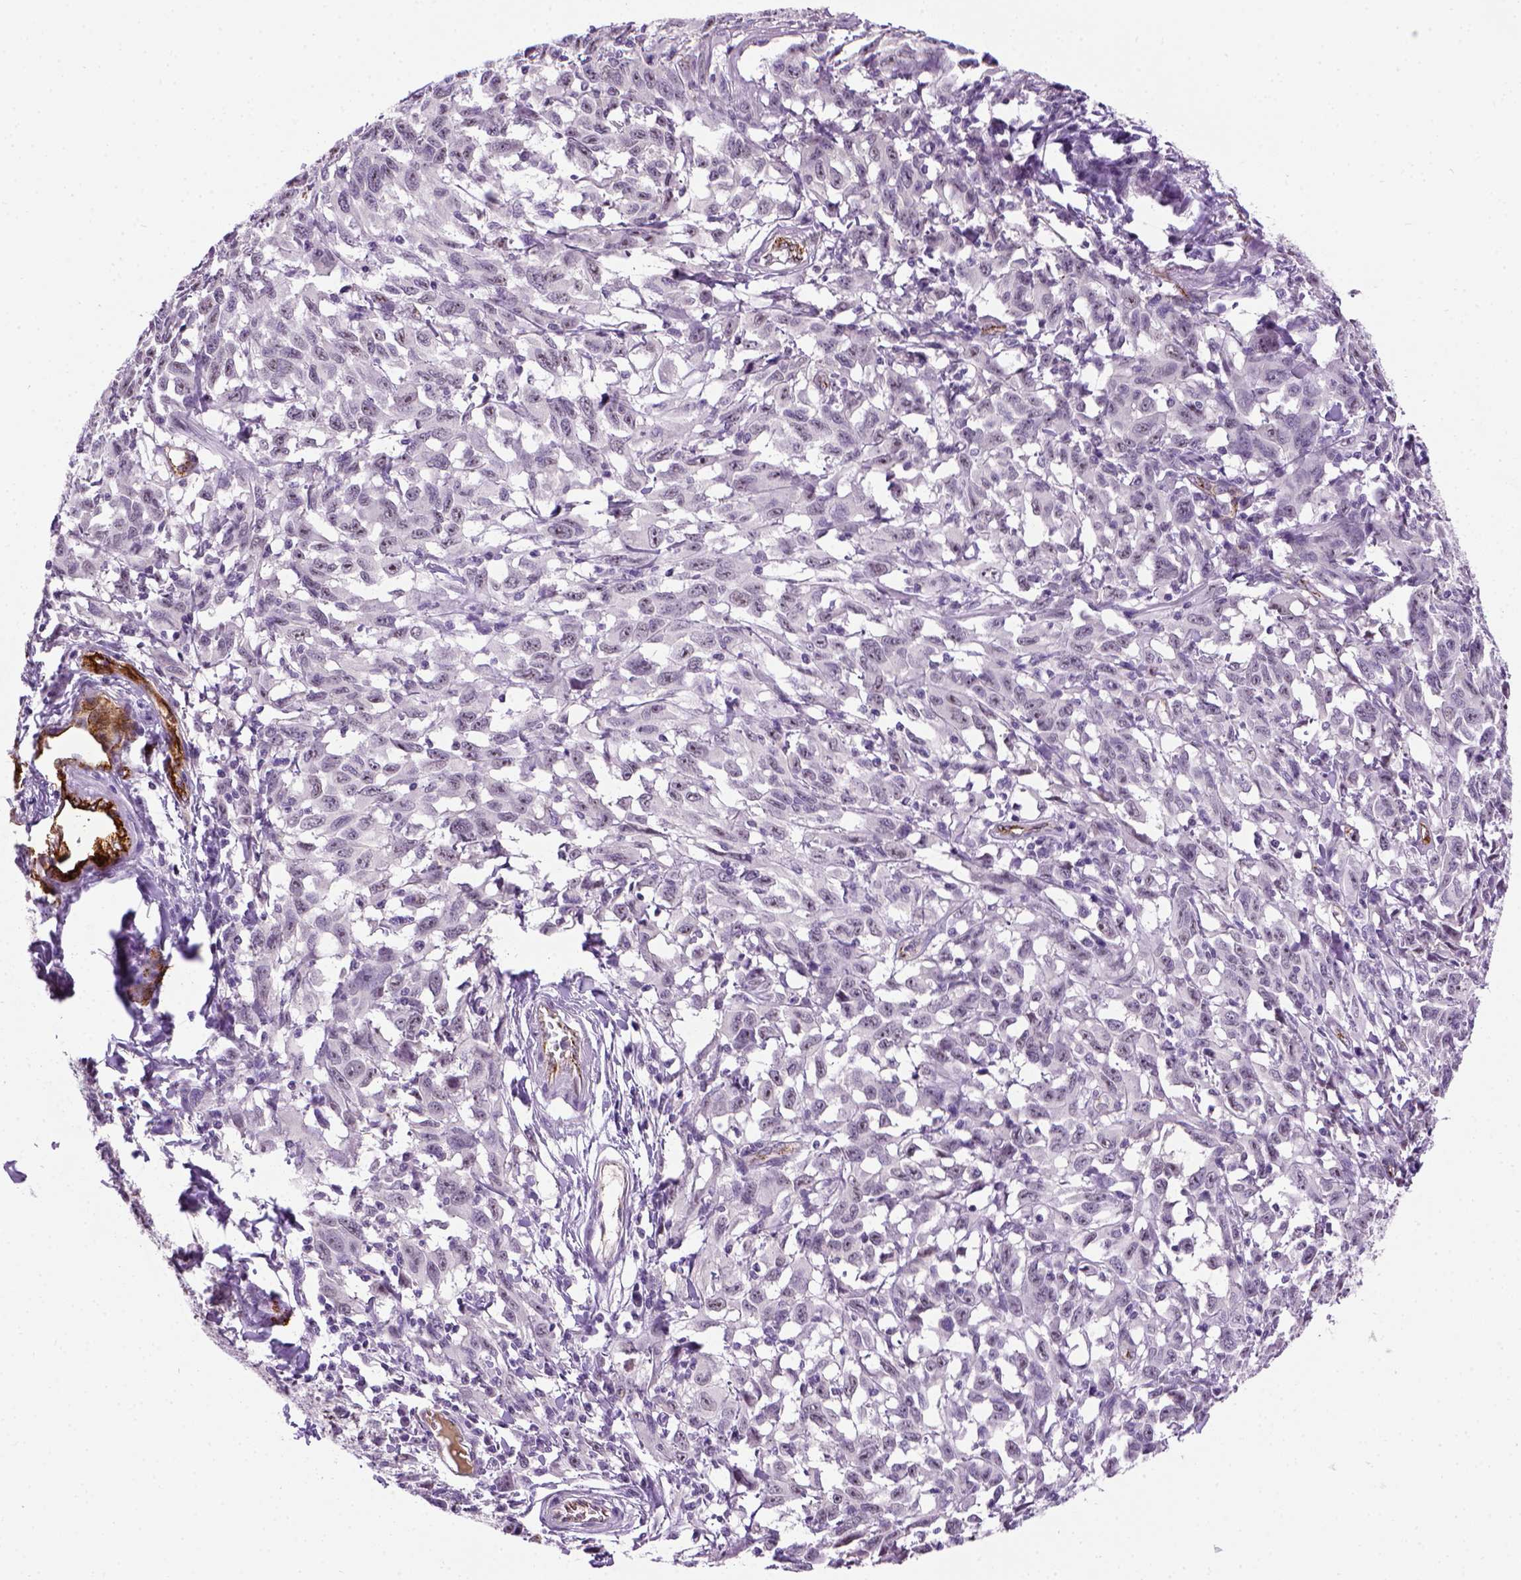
{"staining": {"intensity": "negative", "quantity": "none", "location": "none"}, "tissue": "melanoma", "cell_type": "Tumor cells", "image_type": "cancer", "snomed": [{"axis": "morphology", "description": "Malignant melanoma, NOS"}, {"axis": "topography", "description": "Vulva, labia, clitoris and Bartholin´s gland, NO"}], "caption": "Immunohistochemistry histopathology image of melanoma stained for a protein (brown), which reveals no positivity in tumor cells.", "gene": "VWF", "patient": {"sex": "female", "age": 75}}